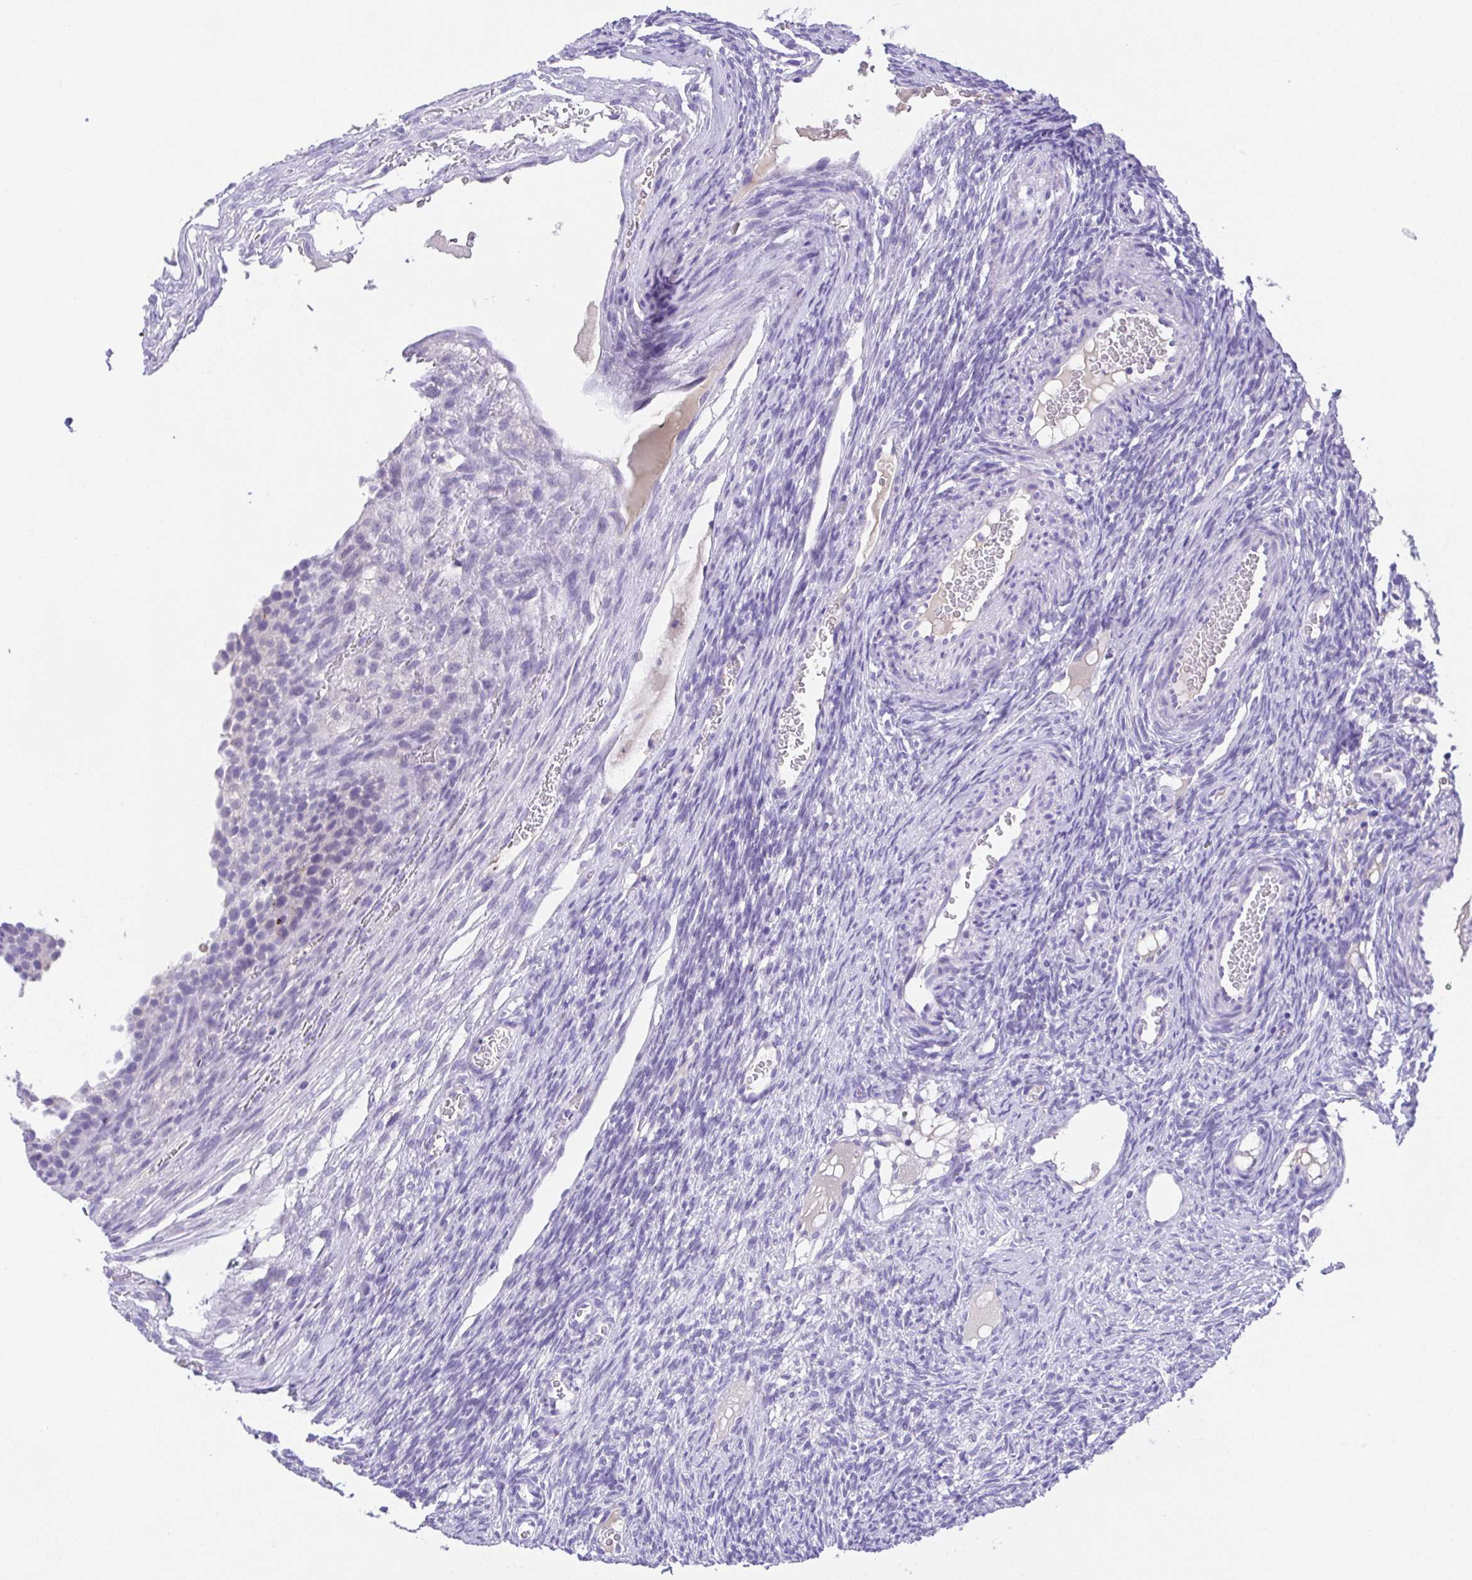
{"staining": {"intensity": "negative", "quantity": "none", "location": "none"}, "tissue": "ovary", "cell_type": "Ovarian stroma cells", "image_type": "normal", "snomed": [{"axis": "morphology", "description": "Normal tissue, NOS"}, {"axis": "topography", "description": "Ovary"}], "caption": "This is a histopathology image of immunohistochemistry (IHC) staining of benign ovary, which shows no expression in ovarian stroma cells.", "gene": "SPATA4", "patient": {"sex": "female", "age": 34}}